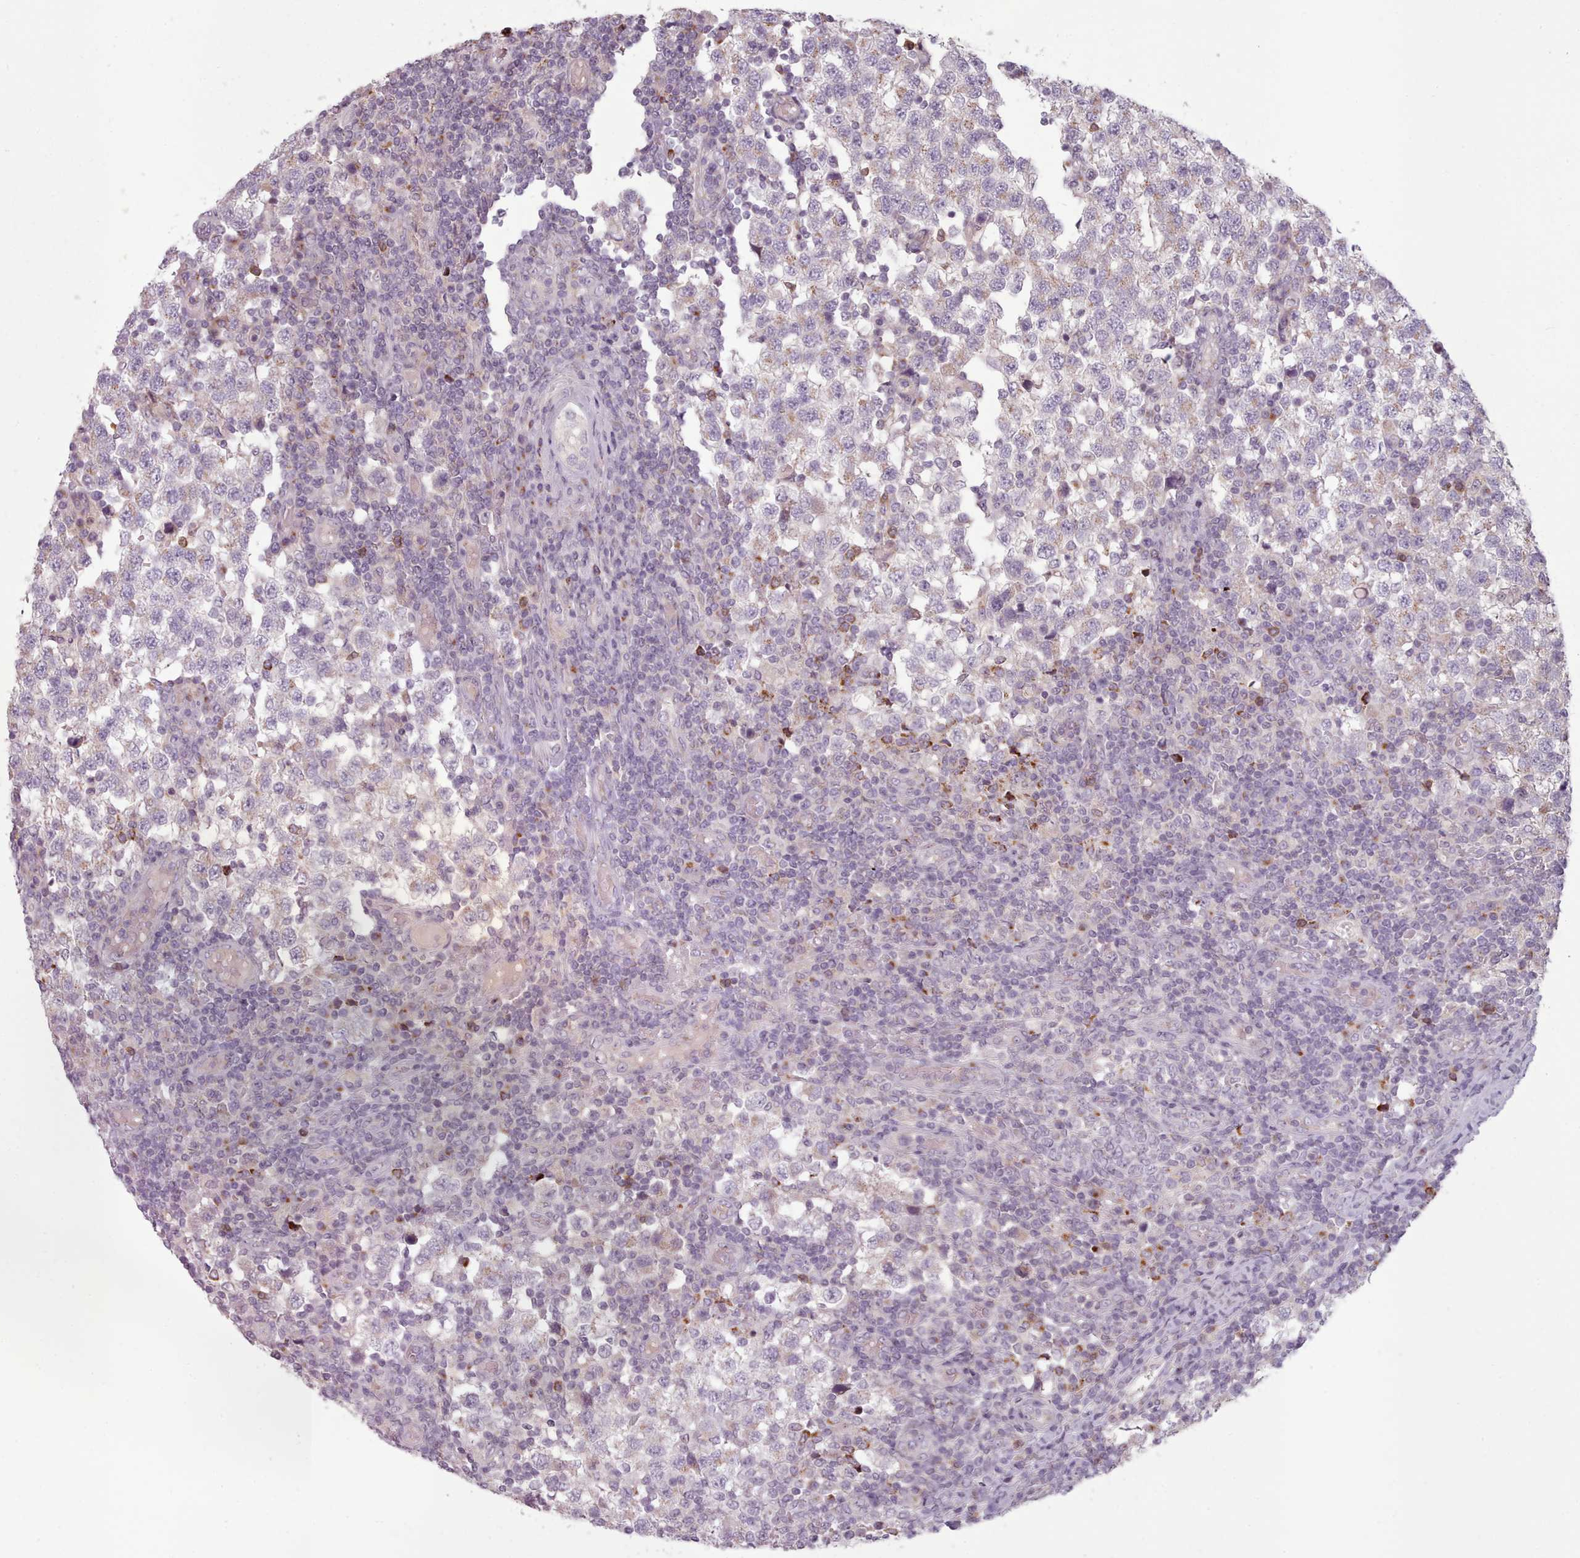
{"staining": {"intensity": "negative", "quantity": "none", "location": "none"}, "tissue": "testis cancer", "cell_type": "Tumor cells", "image_type": "cancer", "snomed": [{"axis": "morphology", "description": "Seminoma, NOS"}, {"axis": "topography", "description": "Testis"}], "caption": "Protein analysis of testis cancer demonstrates no significant expression in tumor cells. The staining was performed using DAB to visualize the protein expression in brown, while the nuclei were stained in blue with hematoxylin (Magnification: 20x).", "gene": "LAPTM5", "patient": {"sex": "male", "age": 34}}